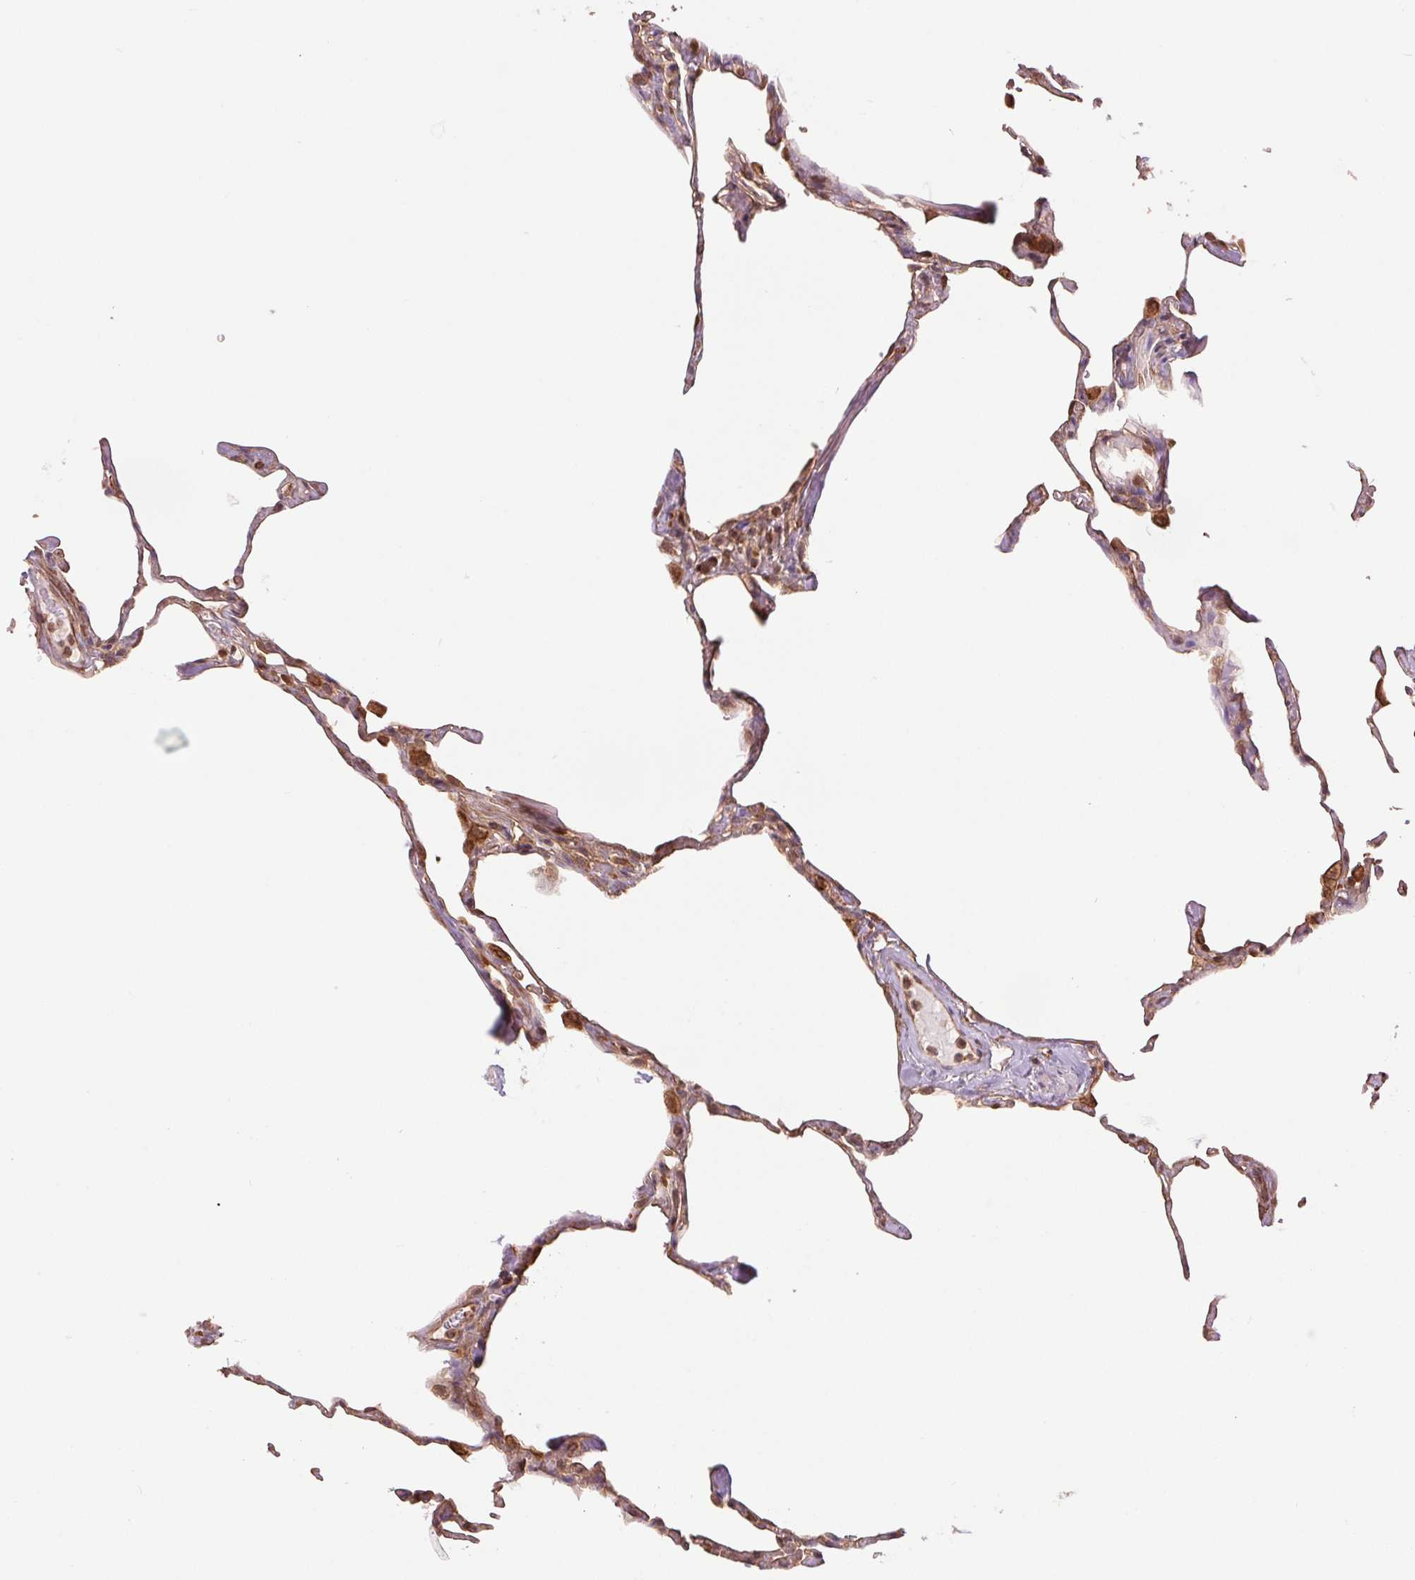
{"staining": {"intensity": "moderate", "quantity": ">75%", "location": "cytoplasmic/membranous"}, "tissue": "lung", "cell_type": "Alveolar cells", "image_type": "normal", "snomed": [{"axis": "morphology", "description": "Normal tissue, NOS"}, {"axis": "topography", "description": "Lung"}], "caption": "Immunohistochemical staining of unremarkable lung shows medium levels of moderate cytoplasmic/membranous expression in about >75% of alveolar cells. Nuclei are stained in blue.", "gene": "STARD7", "patient": {"sex": "male", "age": 65}}